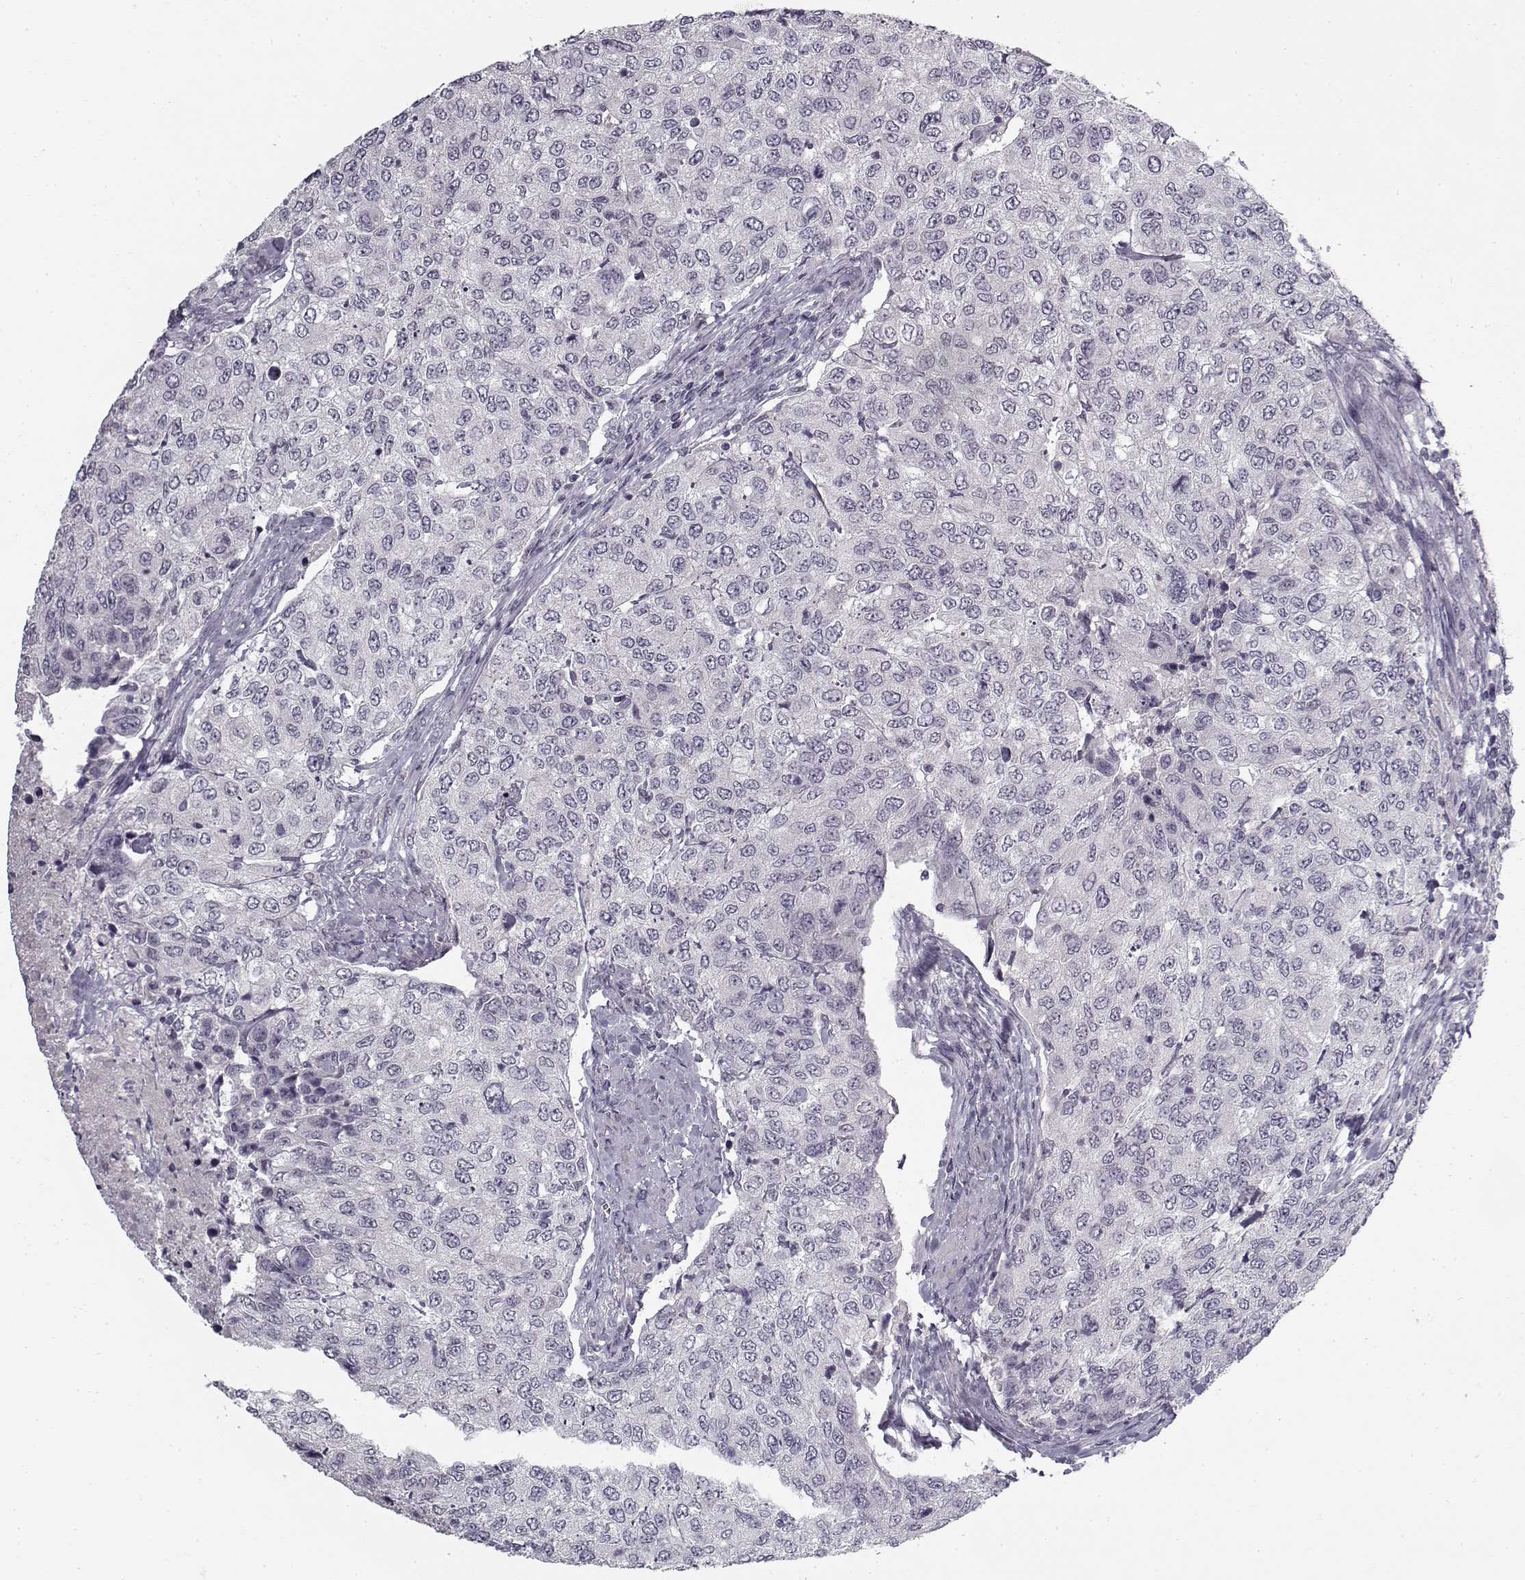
{"staining": {"intensity": "negative", "quantity": "none", "location": "none"}, "tissue": "urothelial cancer", "cell_type": "Tumor cells", "image_type": "cancer", "snomed": [{"axis": "morphology", "description": "Urothelial carcinoma, High grade"}, {"axis": "topography", "description": "Urinary bladder"}], "caption": "Photomicrograph shows no protein expression in tumor cells of urothelial cancer tissue. (DAB (3,3'-diaminobenzidine) immunohistochemistry (IHC) visualized using brightfield microscopy, high magnification).", "gene": "SNCA", "patient": {"sex": "female", "age": 78}}